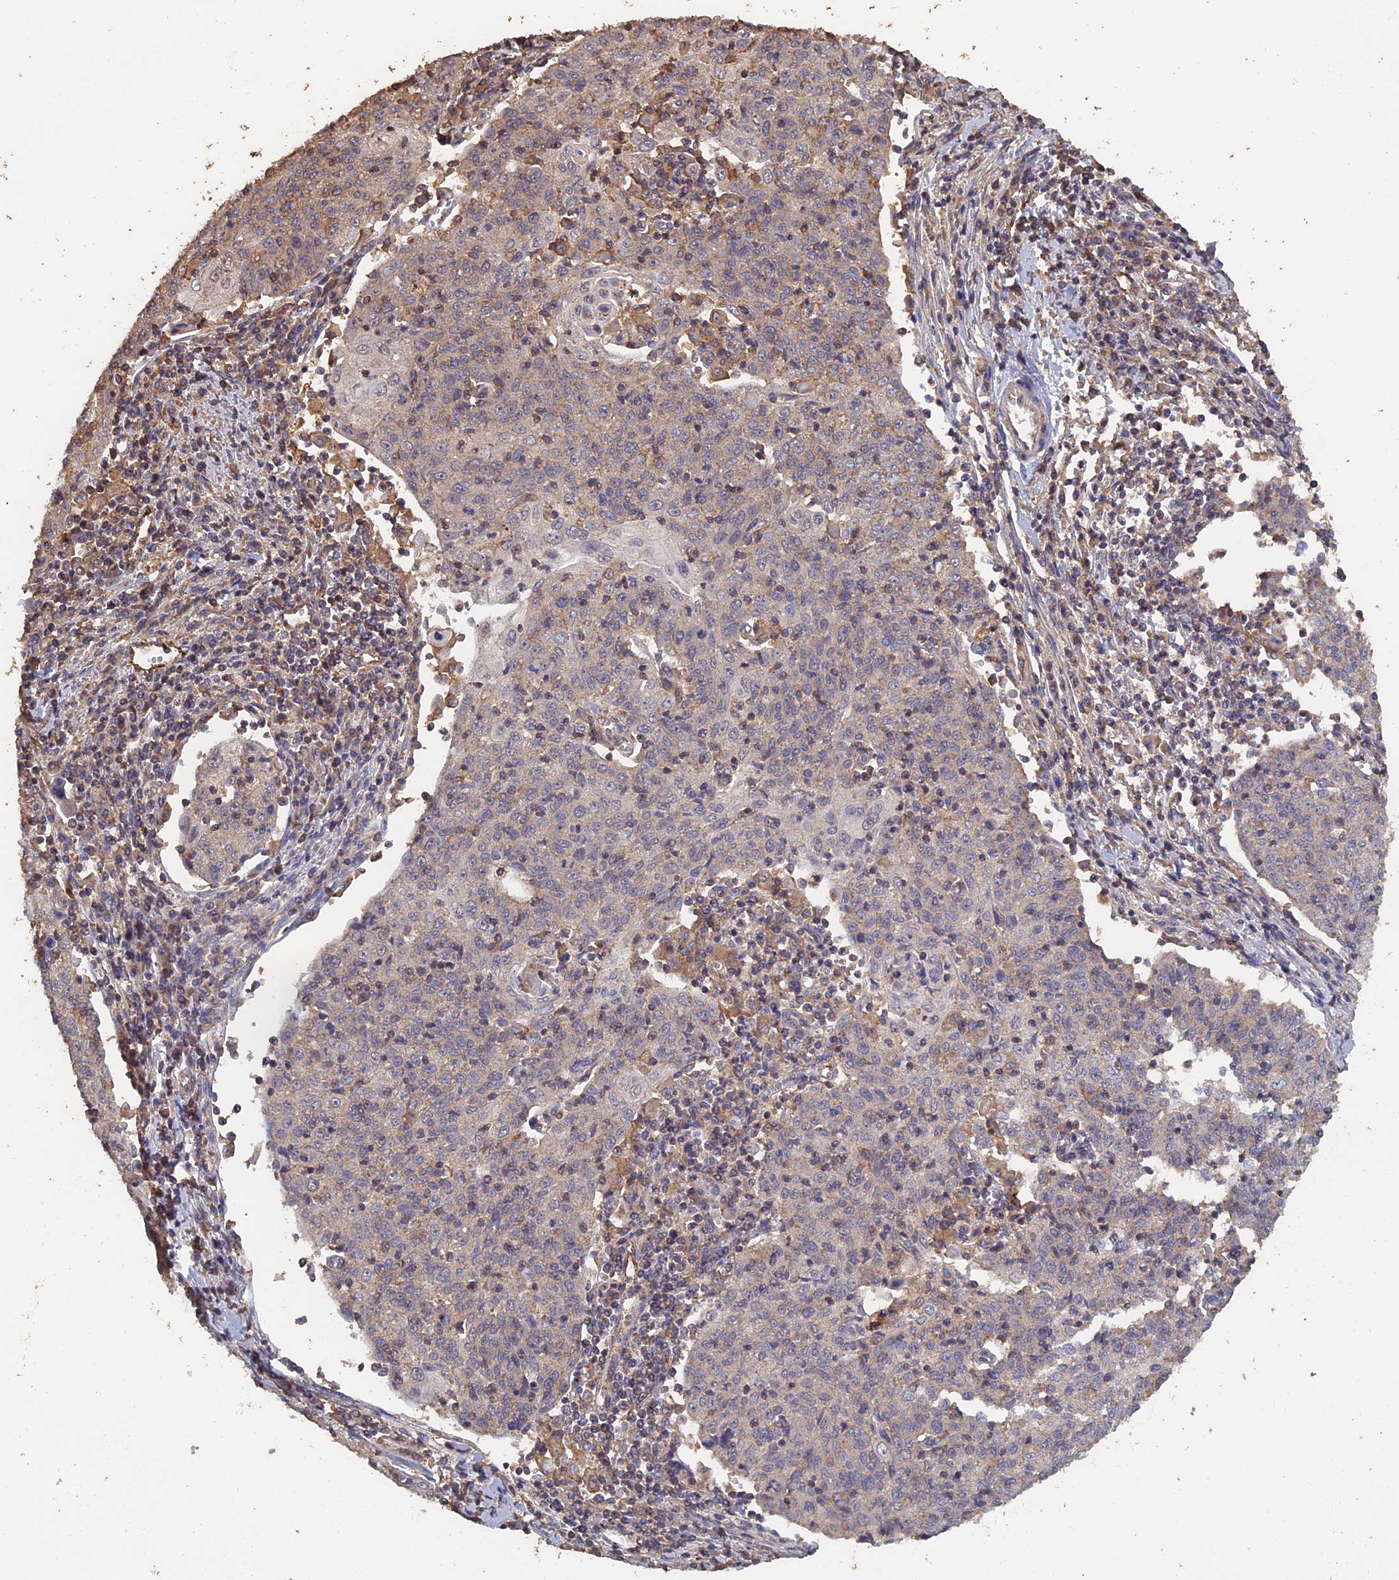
{"staining": {"intensity": "weak", "quantity": "<25%", "location": "cytoplasmic/membranous"}, "tissue": "cervical cancer", "cell_type": "Tumor cells", "image_type": "cancer", "snomed": [{"axis": "morphology", "description": "Squamous cell carcinoma, NOS"}, {"axis": "topography", "description": "Cervix"}], "caption": "This is a photomicrograph of IHC staining of cervical squamous cell carcinoma, which shows no expression in tumor cells.", "gene": "PIGQ", "patient": {"sex": "female", "age": 48}}